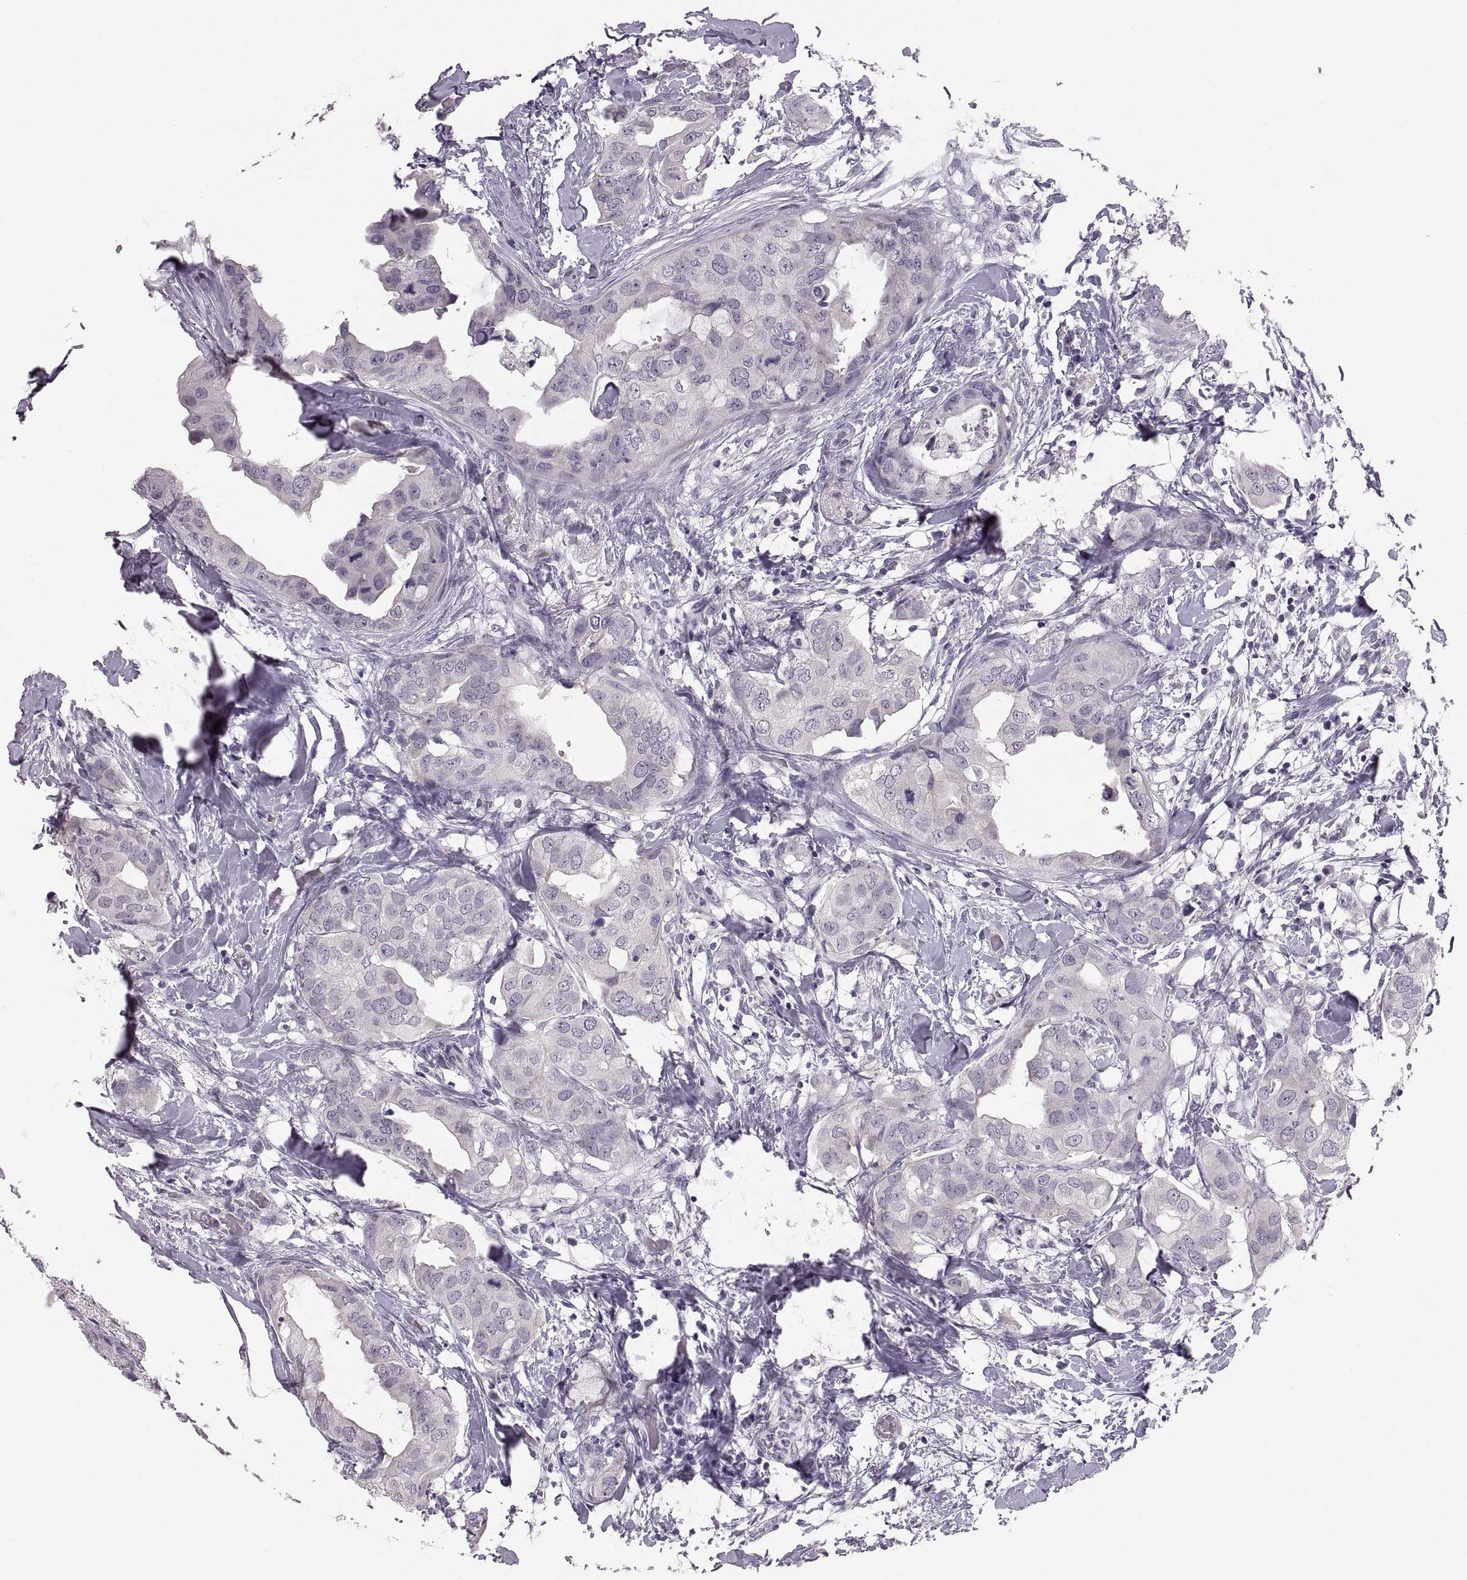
{"staining": {"intensity": "negative", "quantity": "none", "location": "none"}, "tissue": "breast cancer", "cell_type": "Tumor cells", "image_type": "cancer", "snomed": [{"axis": "morphology", "description": "Normal tissue, NOS"}, {"axis": "morphology", "description": "Duct carcinoma"}, {"axis": "topography", "description": "Breast"}], "caption": "A high-resolution histopathology image shows immunohistochemistry staining of breast cancer, which exhibits no significant staining in tumor cells. (Stains: DAB (3,3'-diaminobenzidine) IHC with hematoxylin counter stain, Microscopy: brightfield microscopy at high magnification).", "gene": "ADH6", "patient": {"sex": "female", "age": 40}}